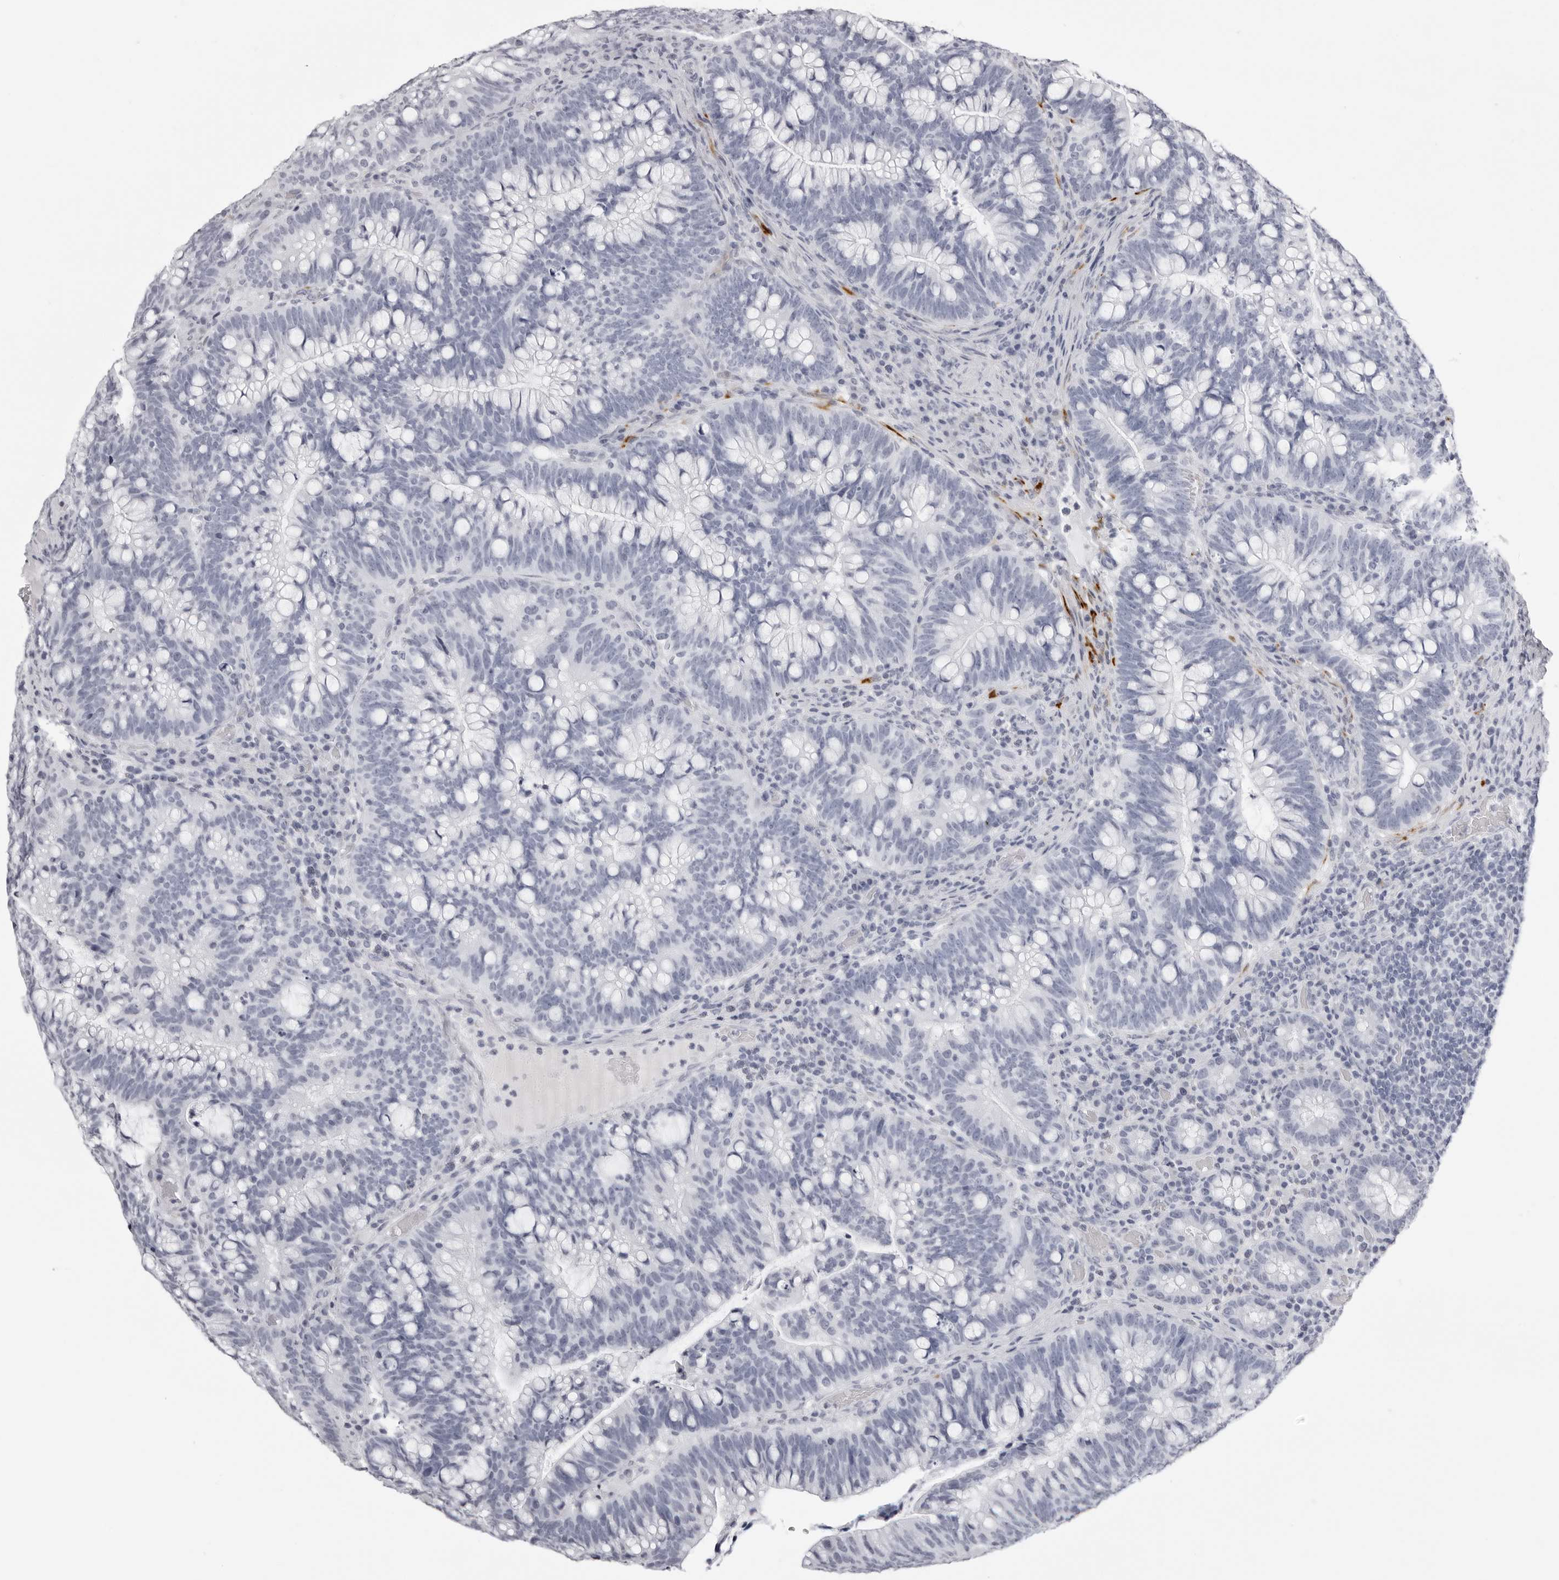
{"staining": {"intensity": "negative", "quantity": "none", "location": "none"}, "tissue": "colorectal cancer", "cell_type": "Tumor cells", "image_type": "cancer", "snomed": [{"axis": "morphology", "description": "Adenocarcinoma, NOS"}, {"axis": "topography", "description": "Colon"}], "caption": "Human colorectal adenocarcinoma stained for a protein using immunohistochemistry (IHC) exhibits no positivity in tumor cells.", "gene": "CST1", "patient": {"sex": "female", "age": 66}}